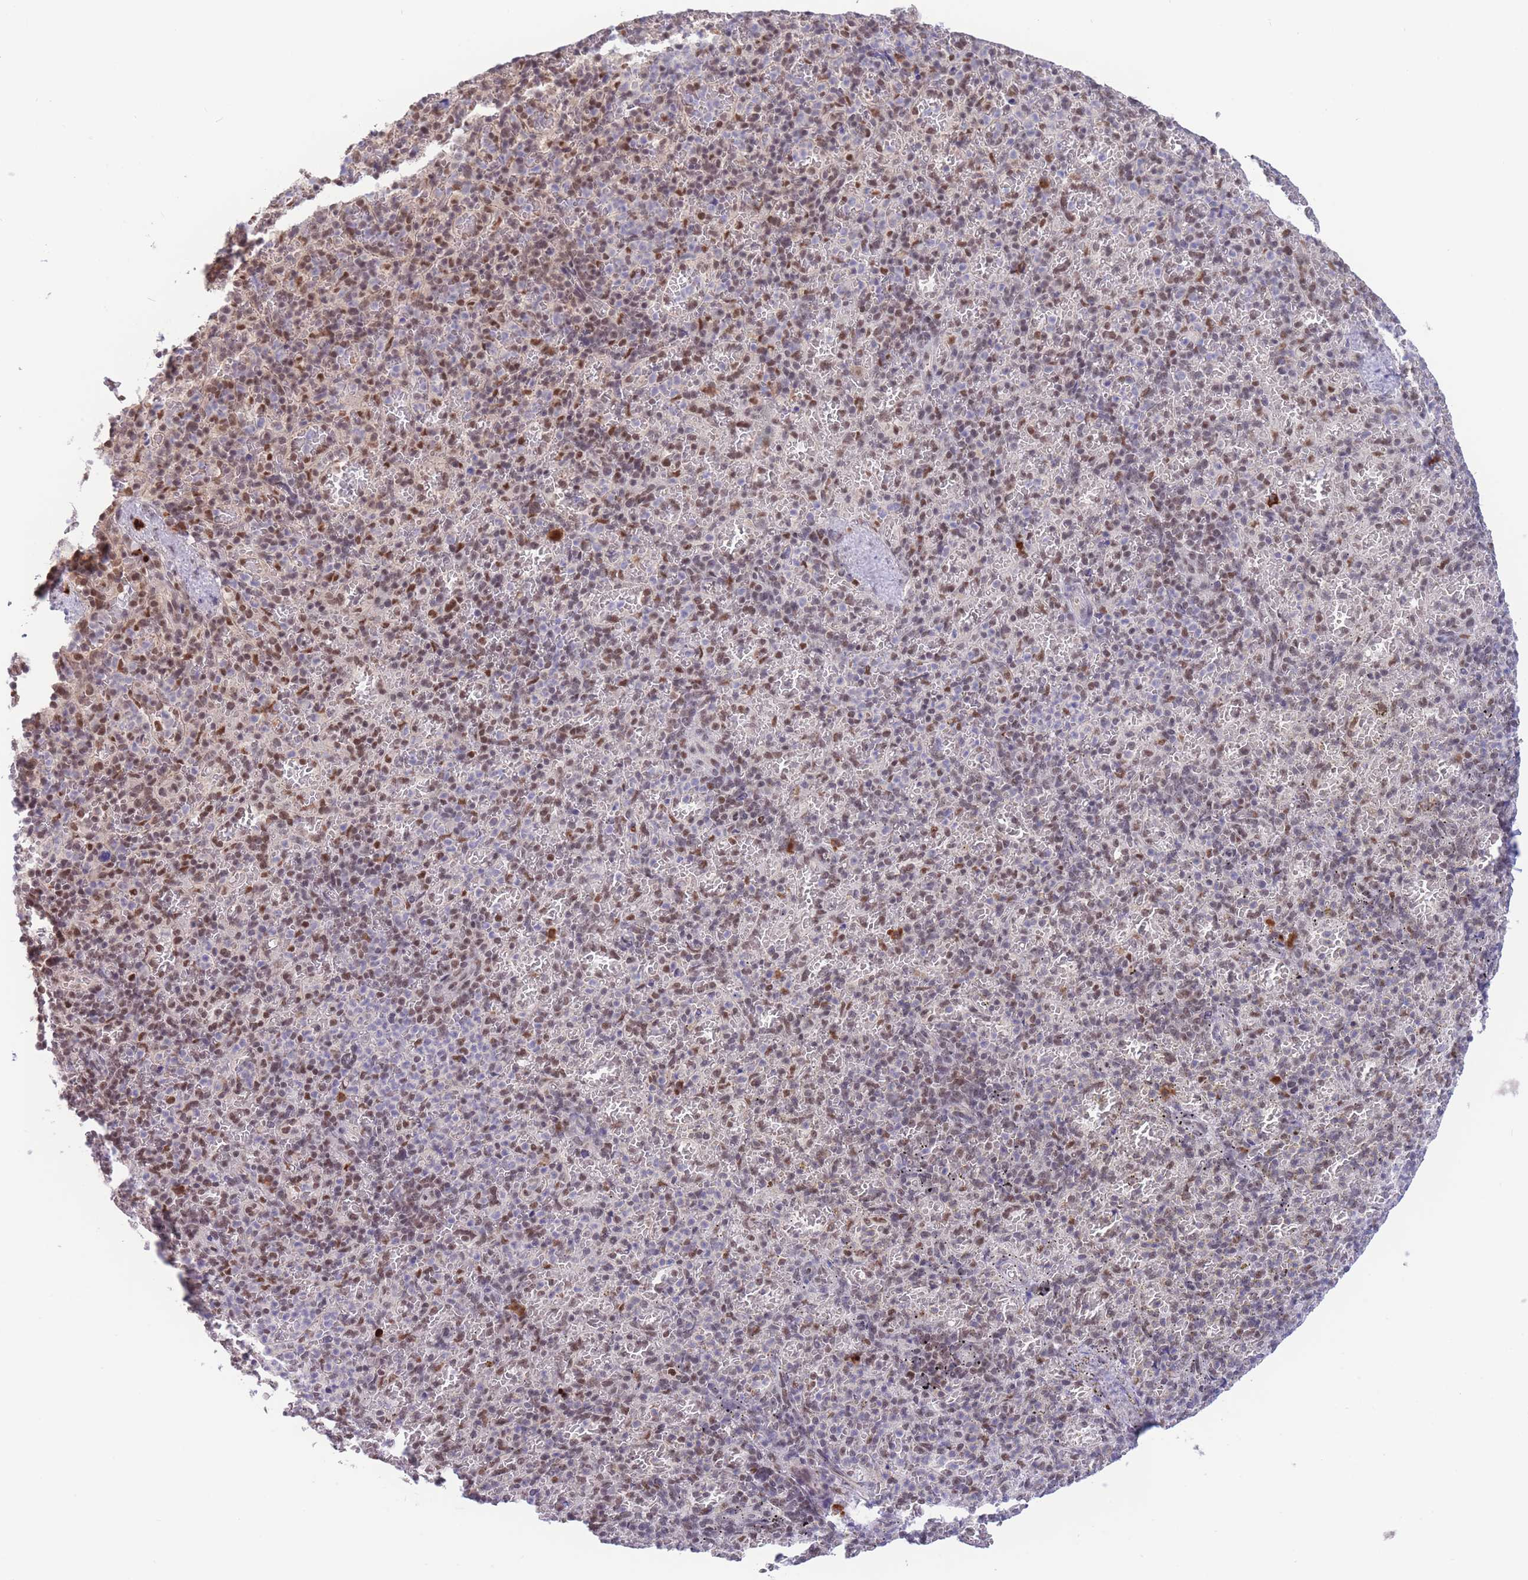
{"staining": {"intensity": "moderate", "quantity": "25%-75%", "location": "nuclear"}, "tissue": "spleen", "cell_type": "Cells in red pulp", "image_type": "normal", "snomed": [{"axis": "morphology", "description": "Normal tissue, NOS"}, {"axis": "topography", "description": "Spleen"}], "caption": "Immunohistochemical staining of normal human spleen reveals medium levels of moderate nuclear expression in approximately 25%-75% of cells in red pulp. (DAB IHC with brightfield microscopy, high magnification).", "gene": "SMAD9", "patient": {"sex": "female", "age": 74}}